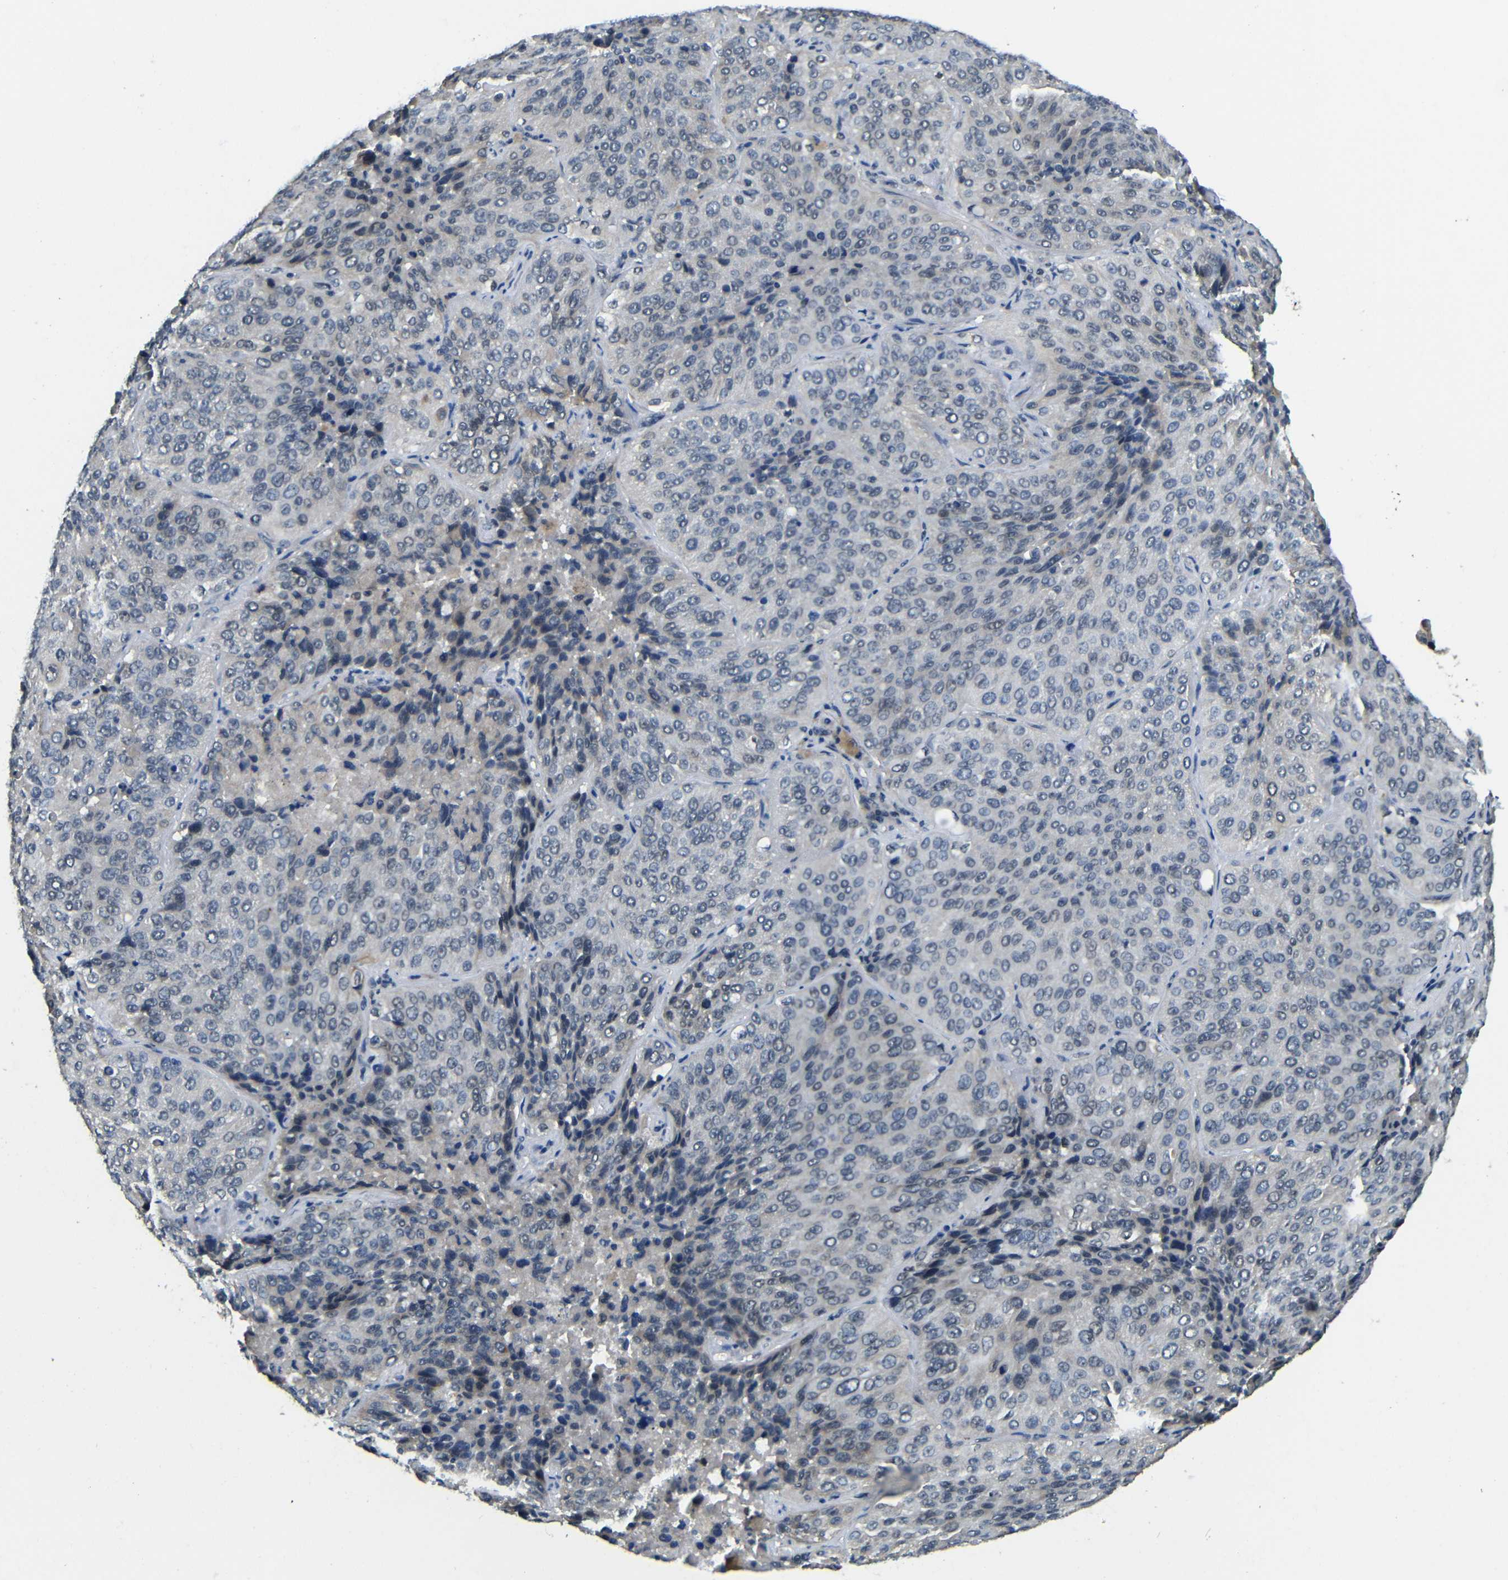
{"staining": {"intensity": "weak", "quantity": "<25%", "location": "cytoplasmic/membranous,nuclear"}, "tissue": "lung cancer", "cell_type": "Tumor cells", "image_type": "cancer", "snomed": [{"axis": "morphology", "description": "Squamous cell carcinoma, NOS"}, {"axis": "topography", "description": "Lung"}], "caption": "Tumor cells are negative for brown protein staining in squamous cell carcinoma (lung).", "gene": "FAM172A", "patient": {"sex": "male", "age": 54}}